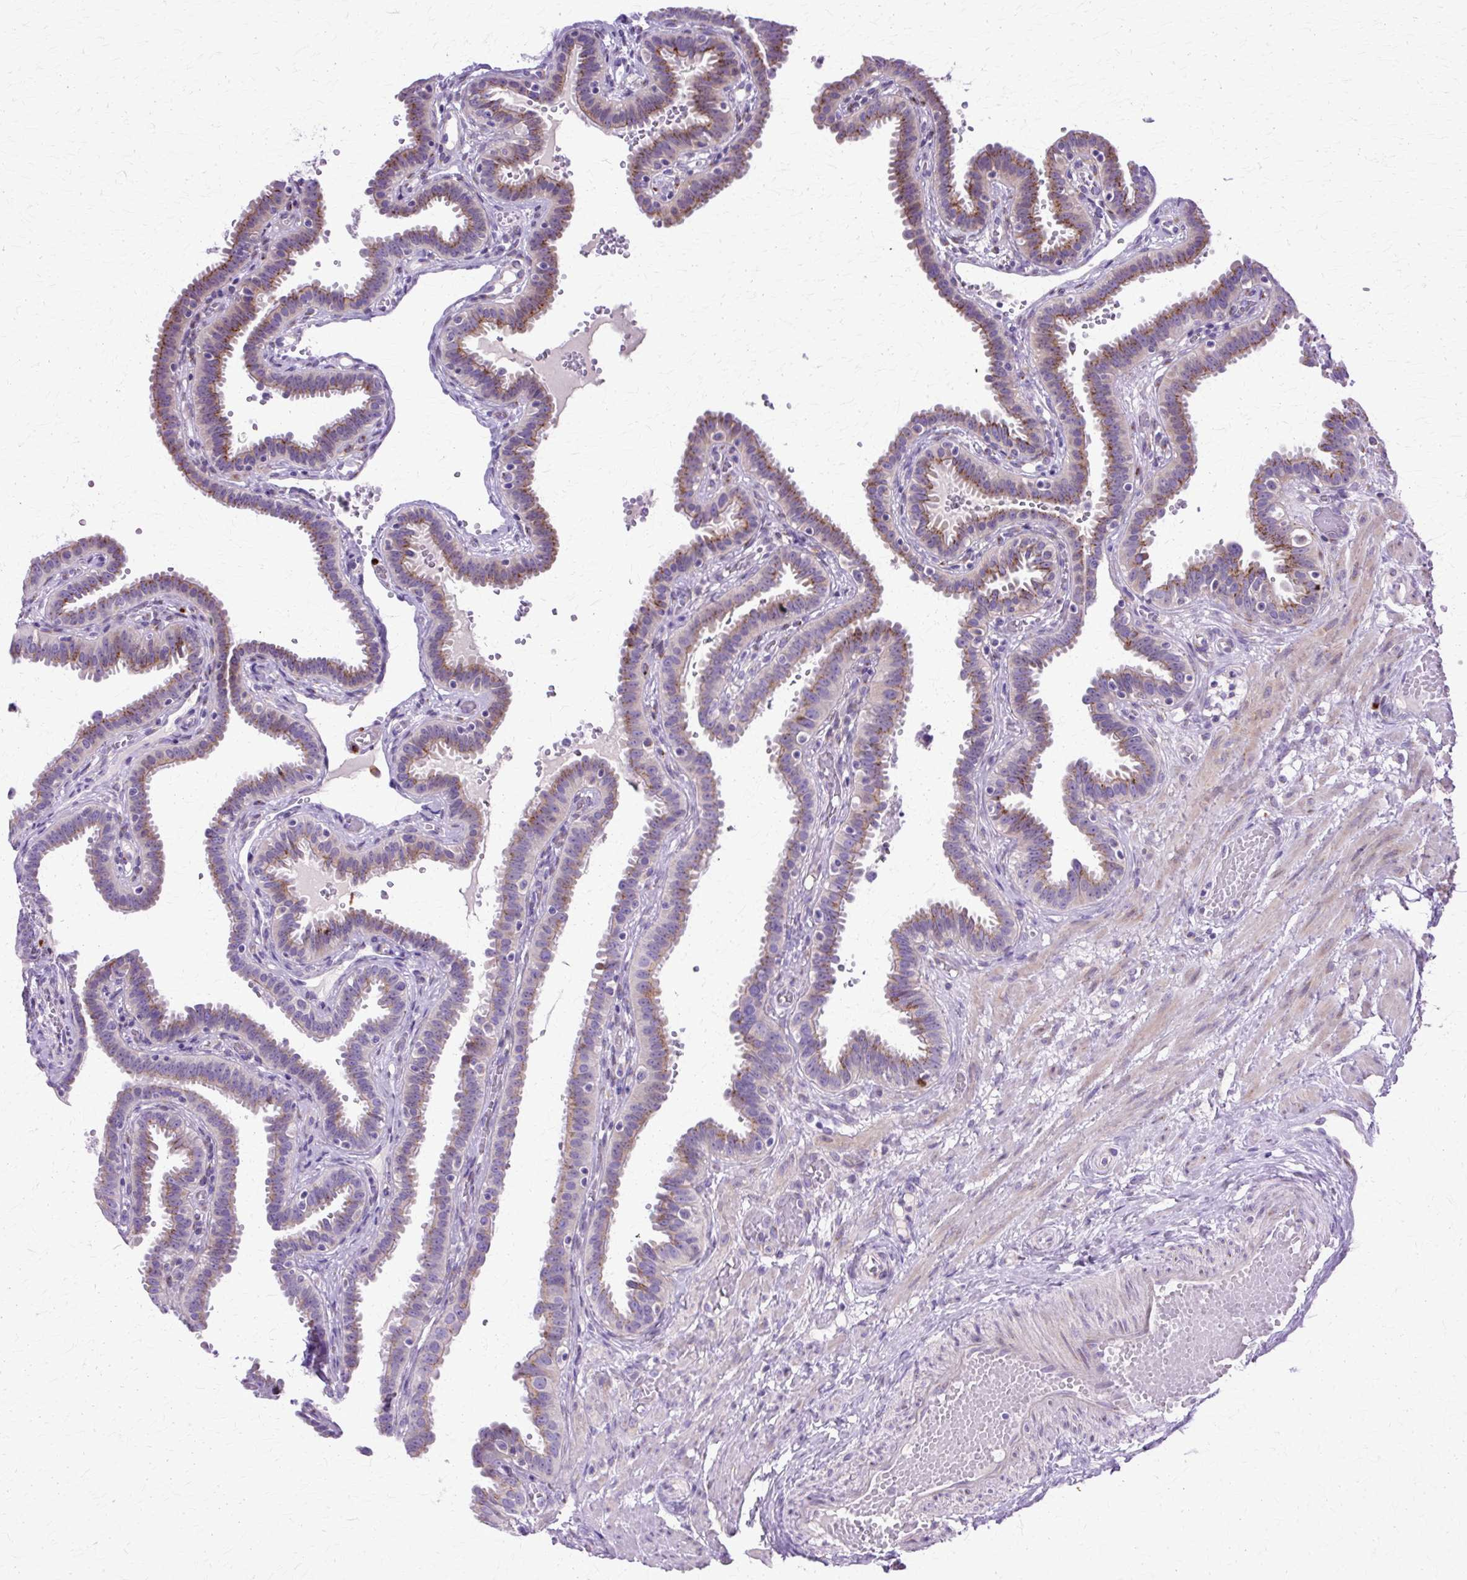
{"staining": {"intensity": "moderate", "quantity": "25%-75%", "location": "cytoplasmic/membranous"}, "tissue": "fallopian tube", "cell_type": "Glandular cells", "image_type": "normal", "snomed": [{"axis": "morphology", "description": "Normal tissue, NOS"}, {"axis": "topography", "description": "Fallopian tube"}], "caption": "Fallopian tube stained with a brown dye reveals moderate cytoplasmic/membranous positive expression in about 25%-75% of glandular cells.", "gene": "TBC1D3B", "patient": {"sex": "female", "age": 37}}